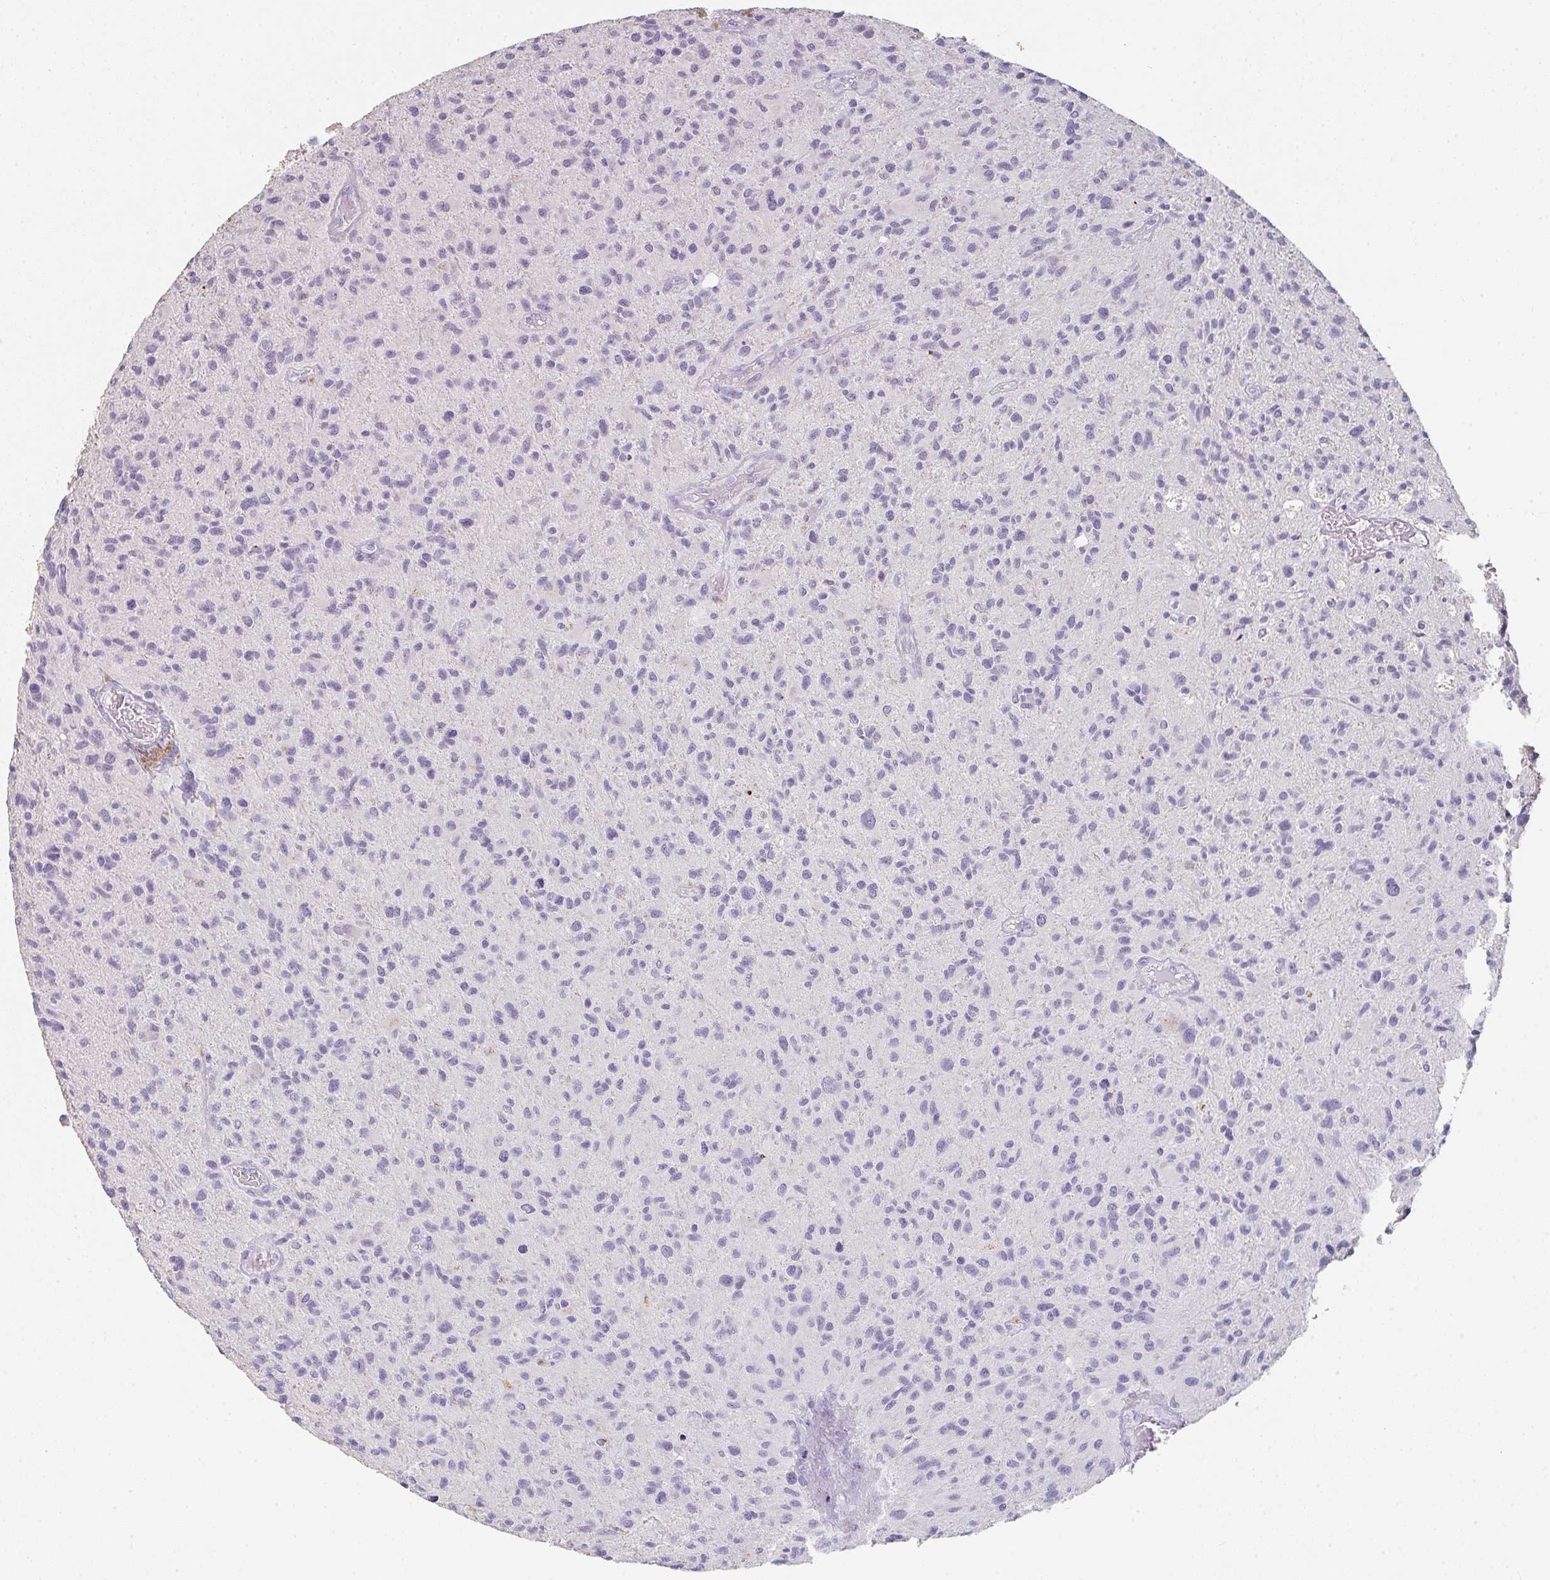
{"staining": {"intensity": "negative", "quantity": "none", "location": "none"}, "tissue": "glioma", "cell_type": "Tumor cells", "image_type": "cancer", "snomed": [{"axis": "morphology", "description": "Glioma, malignant, High grade"}, {"axis": "topography", "description": "Brain"}], "caption": "This is a photomicrograph of IHC staining of glioma, which shows no expression in tumor cells.", "gene": "C1QTNF8", "patient": {"sex": "female", "age": 70}}